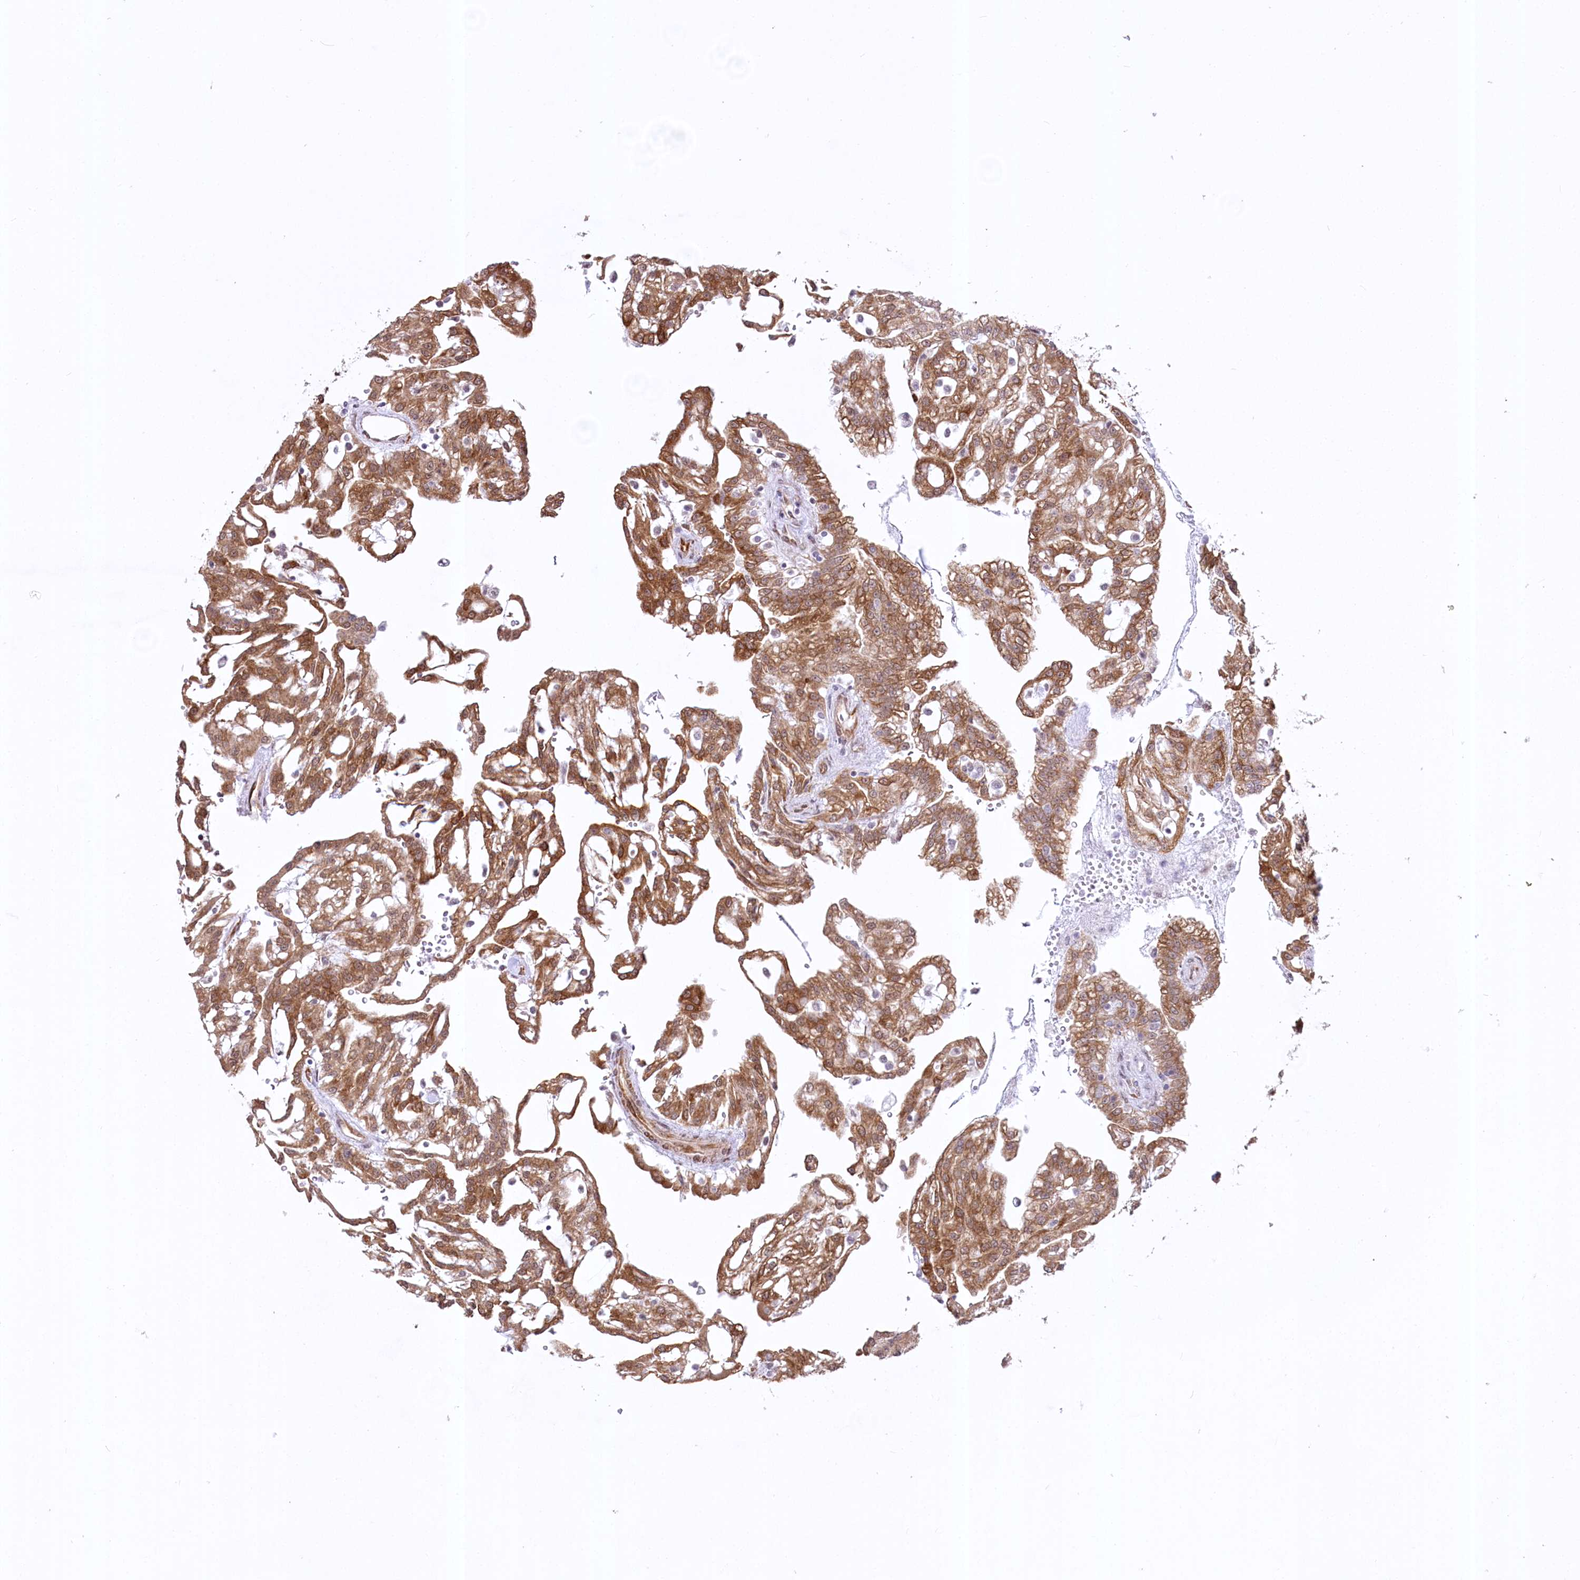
{"staining": {"intensity": "moderate", "quantity": ">75%", "location": "cytoplasmic/membranous"}, "tissue": "renal cancer", "cell_type": "Tumor cells", "image_type": "cancer", "snomed": [{"axis": "morphology", "description": "Adenocarcinoma, NOS"}, {"axis": "topography", "description": "Kidney"}], "caption": "Protein staining displays moderate cytoplasmic/membranous staining in approximately >75% of tumor cells in renal adenocarcinoma.", "gene": "YBX3", "patient": {"sex": "male", "age": 63}}